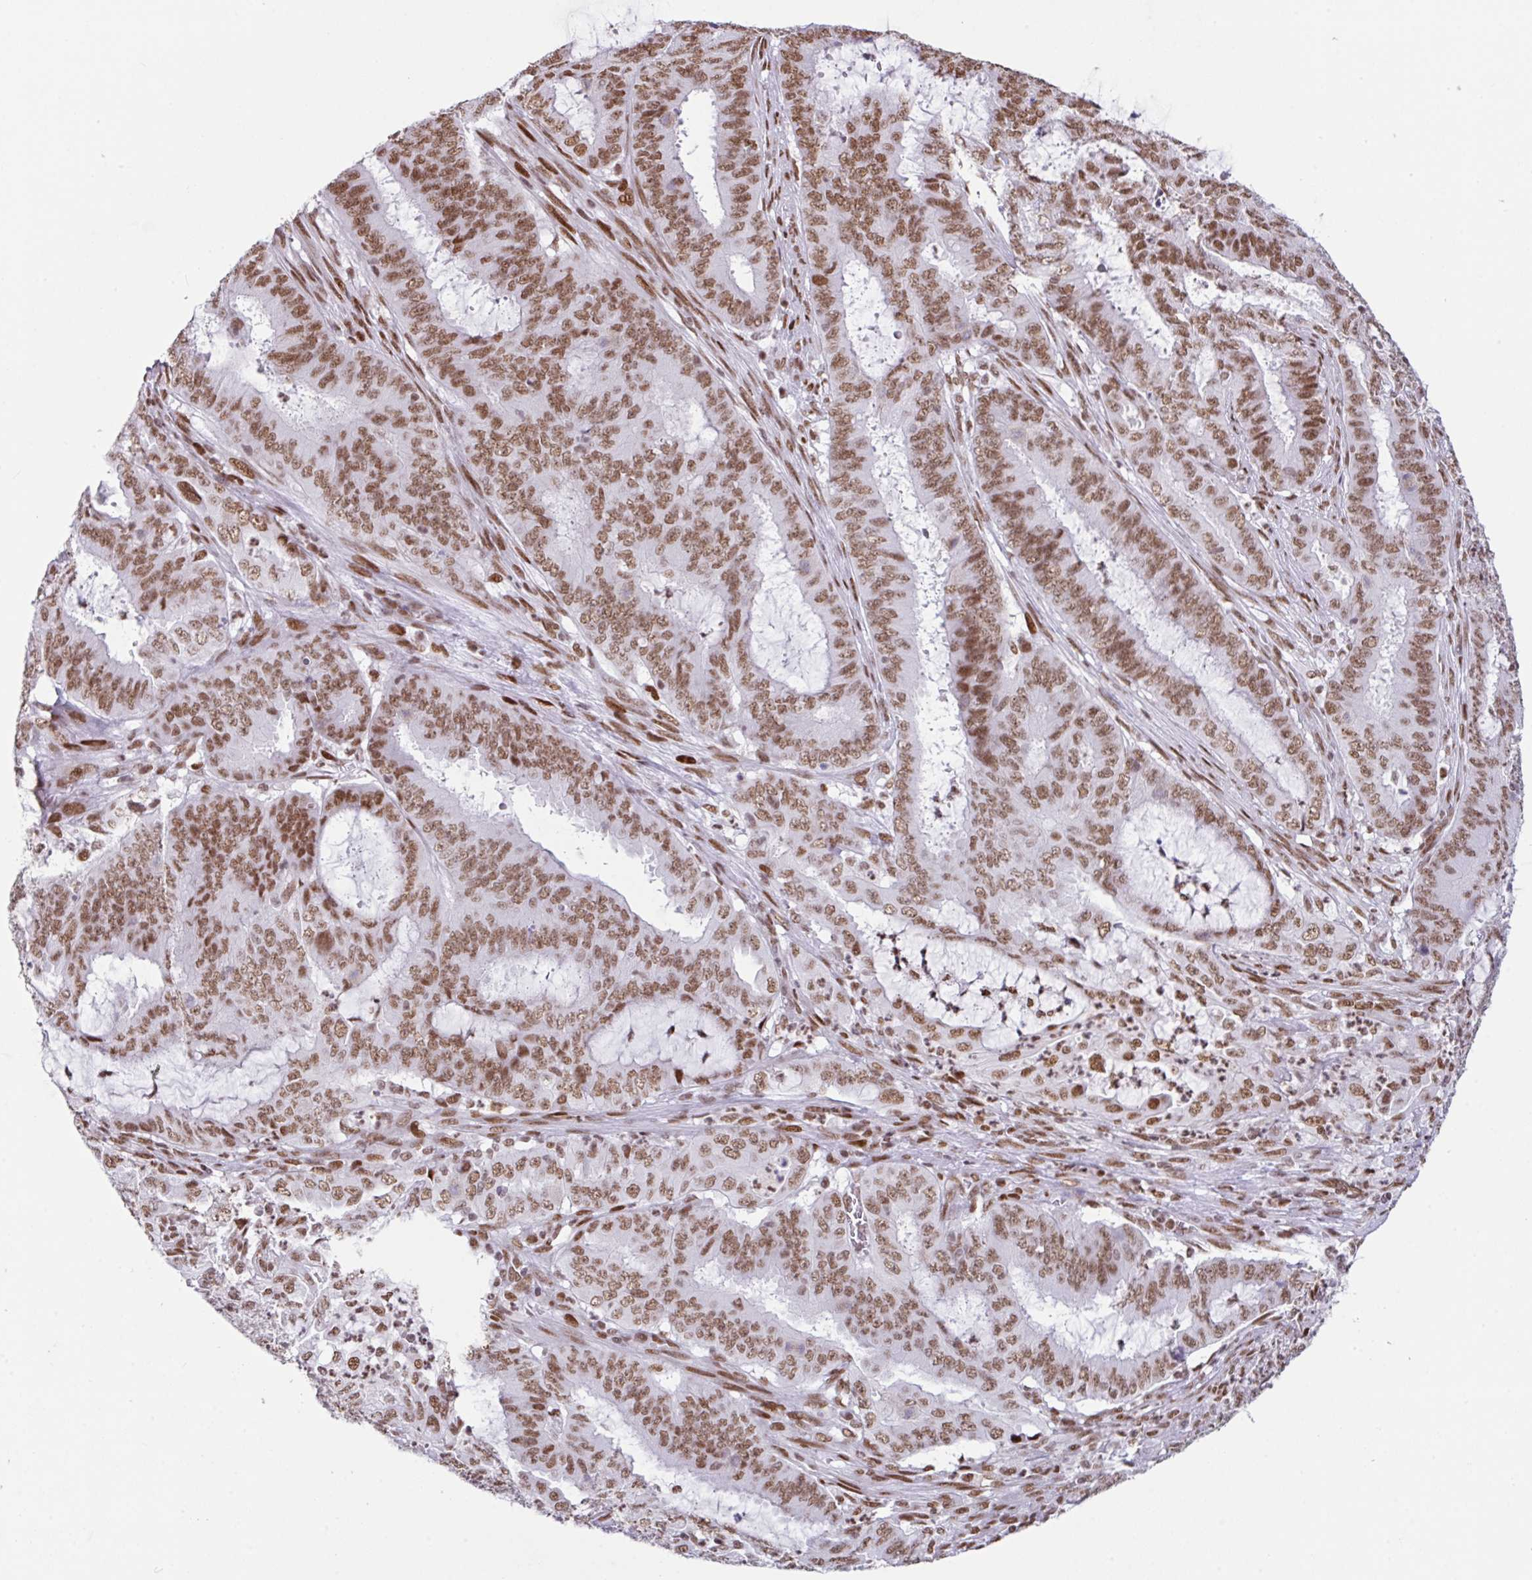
{"staining": {"intensity": "moderate", "quantity": ">75%", "location": "nuclear"}, "tissue": "endometrial cancer", "cell_type": "Tumor cells", "image_type": "cancer", "snomed": [{"axis": "morphology", "description": "Adenocarcinoma, NOS"}, {"axis": "topography", "description": "Endometrium"}], "caption": "Tumor cells show moderate nuclear expression in approximately >75% of cells in endometrial cancer (adenocarcinoma). The staining was performed using DAB (3,3'-diaminobenzidine), with brown indicating positive protein expression. Nuclei are stained blue with hematoxylin.", "gene": "CLP1", "patient": {"sex": "female", "age": 51}}